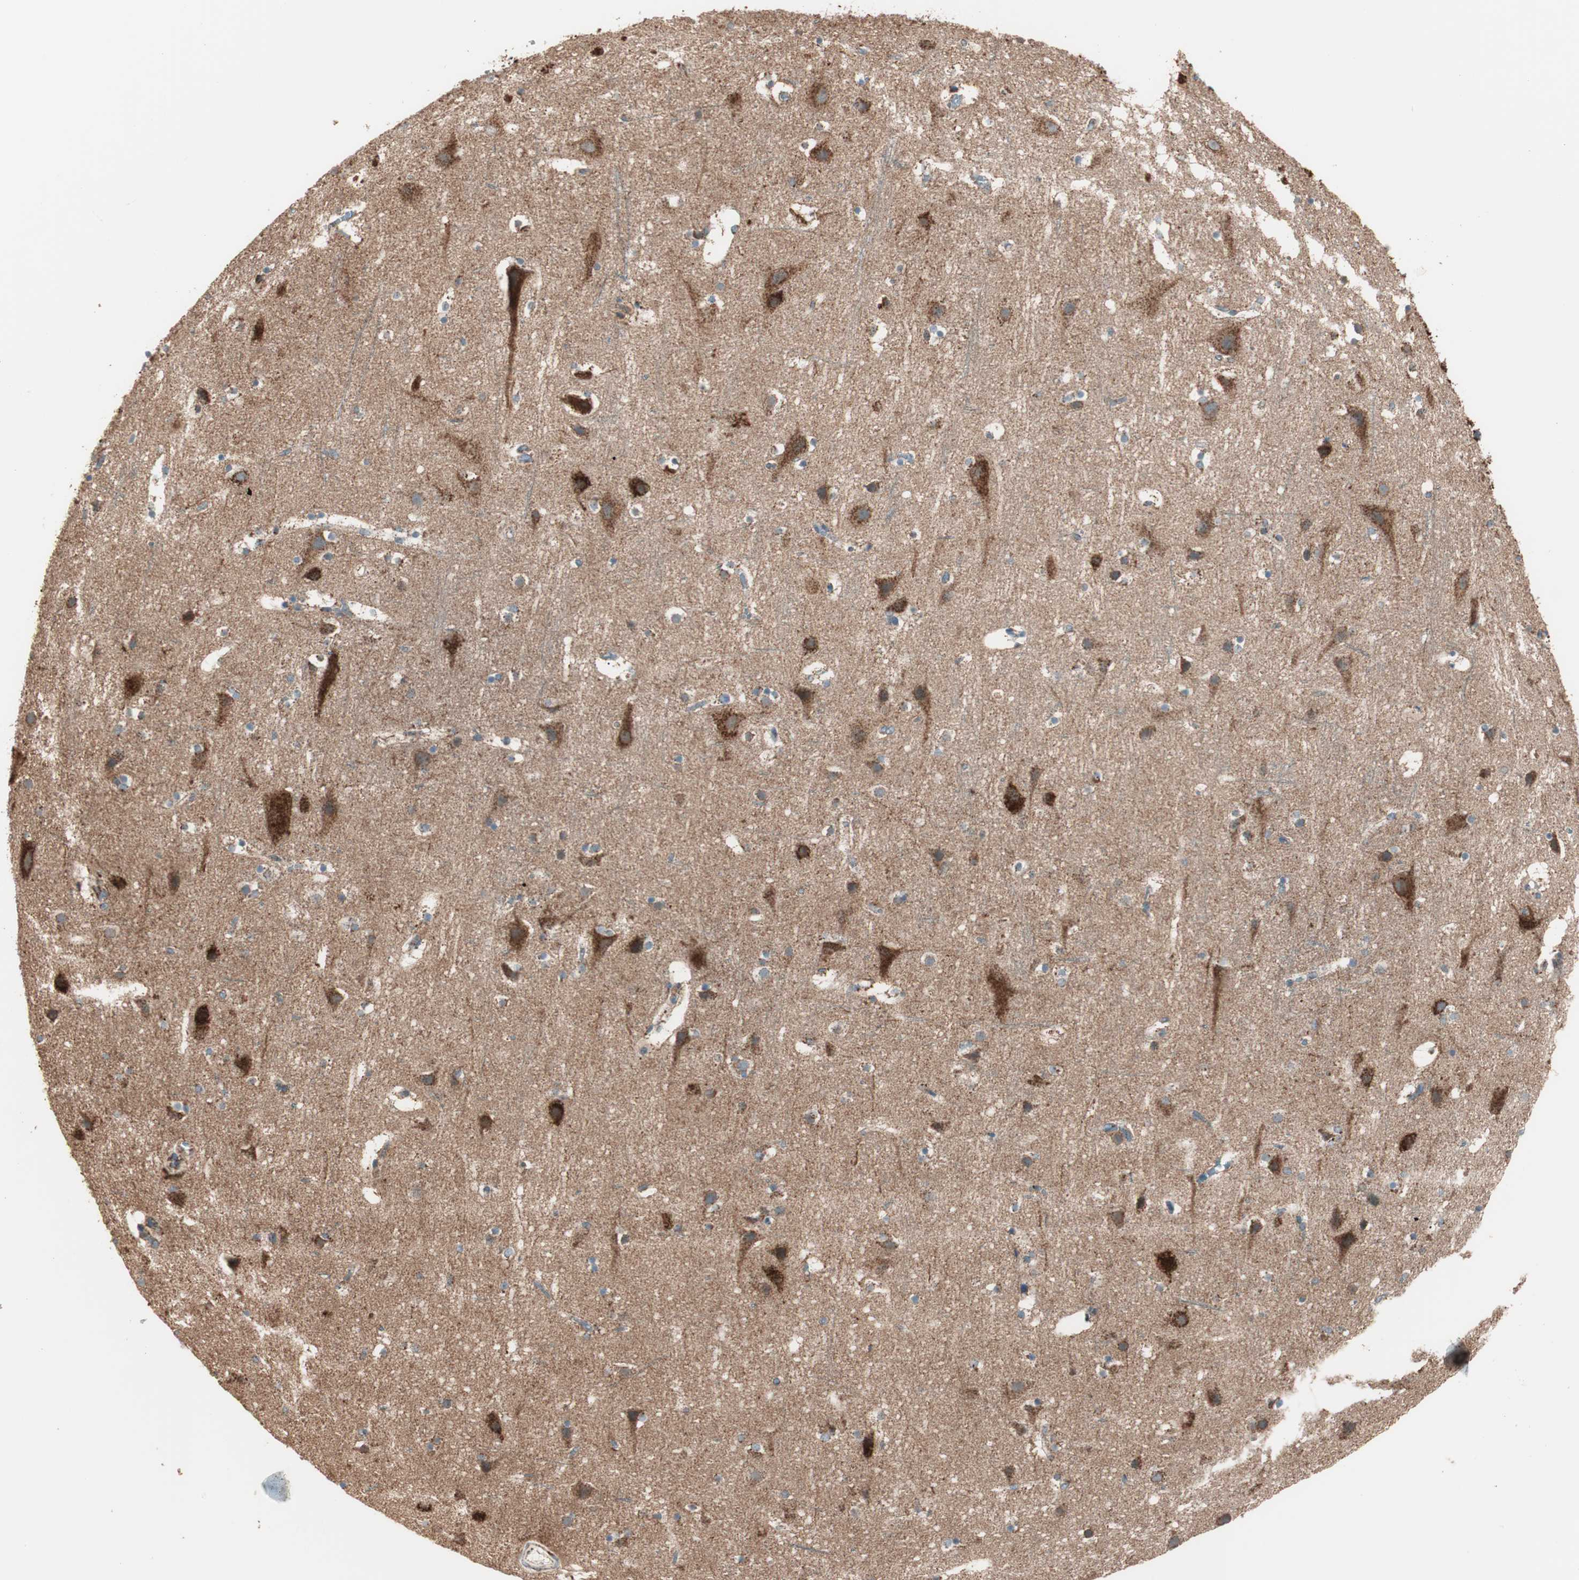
{"staining": {"intensity": "weak", "quantity": "<25%", "location": "cytoplasmic/membranous"}, "tissue": "cerebral cortex", "cell_type": "Endothelial cells", "image_type": "normal", "snomed": [{"axis": "morphology", "description": "Normal tissue, NOS"}, {"axis": "topography", "description": "Cerebral cortex"}], "caption": "Endothelial cells show no significant staining in normal cerebral cortex. (DAB (3,3'-diaminobenzidine) IHC with hematoxylin counter stain).", "gene": "TOMM22", "patient": {"sex": "male", "age": 45}}